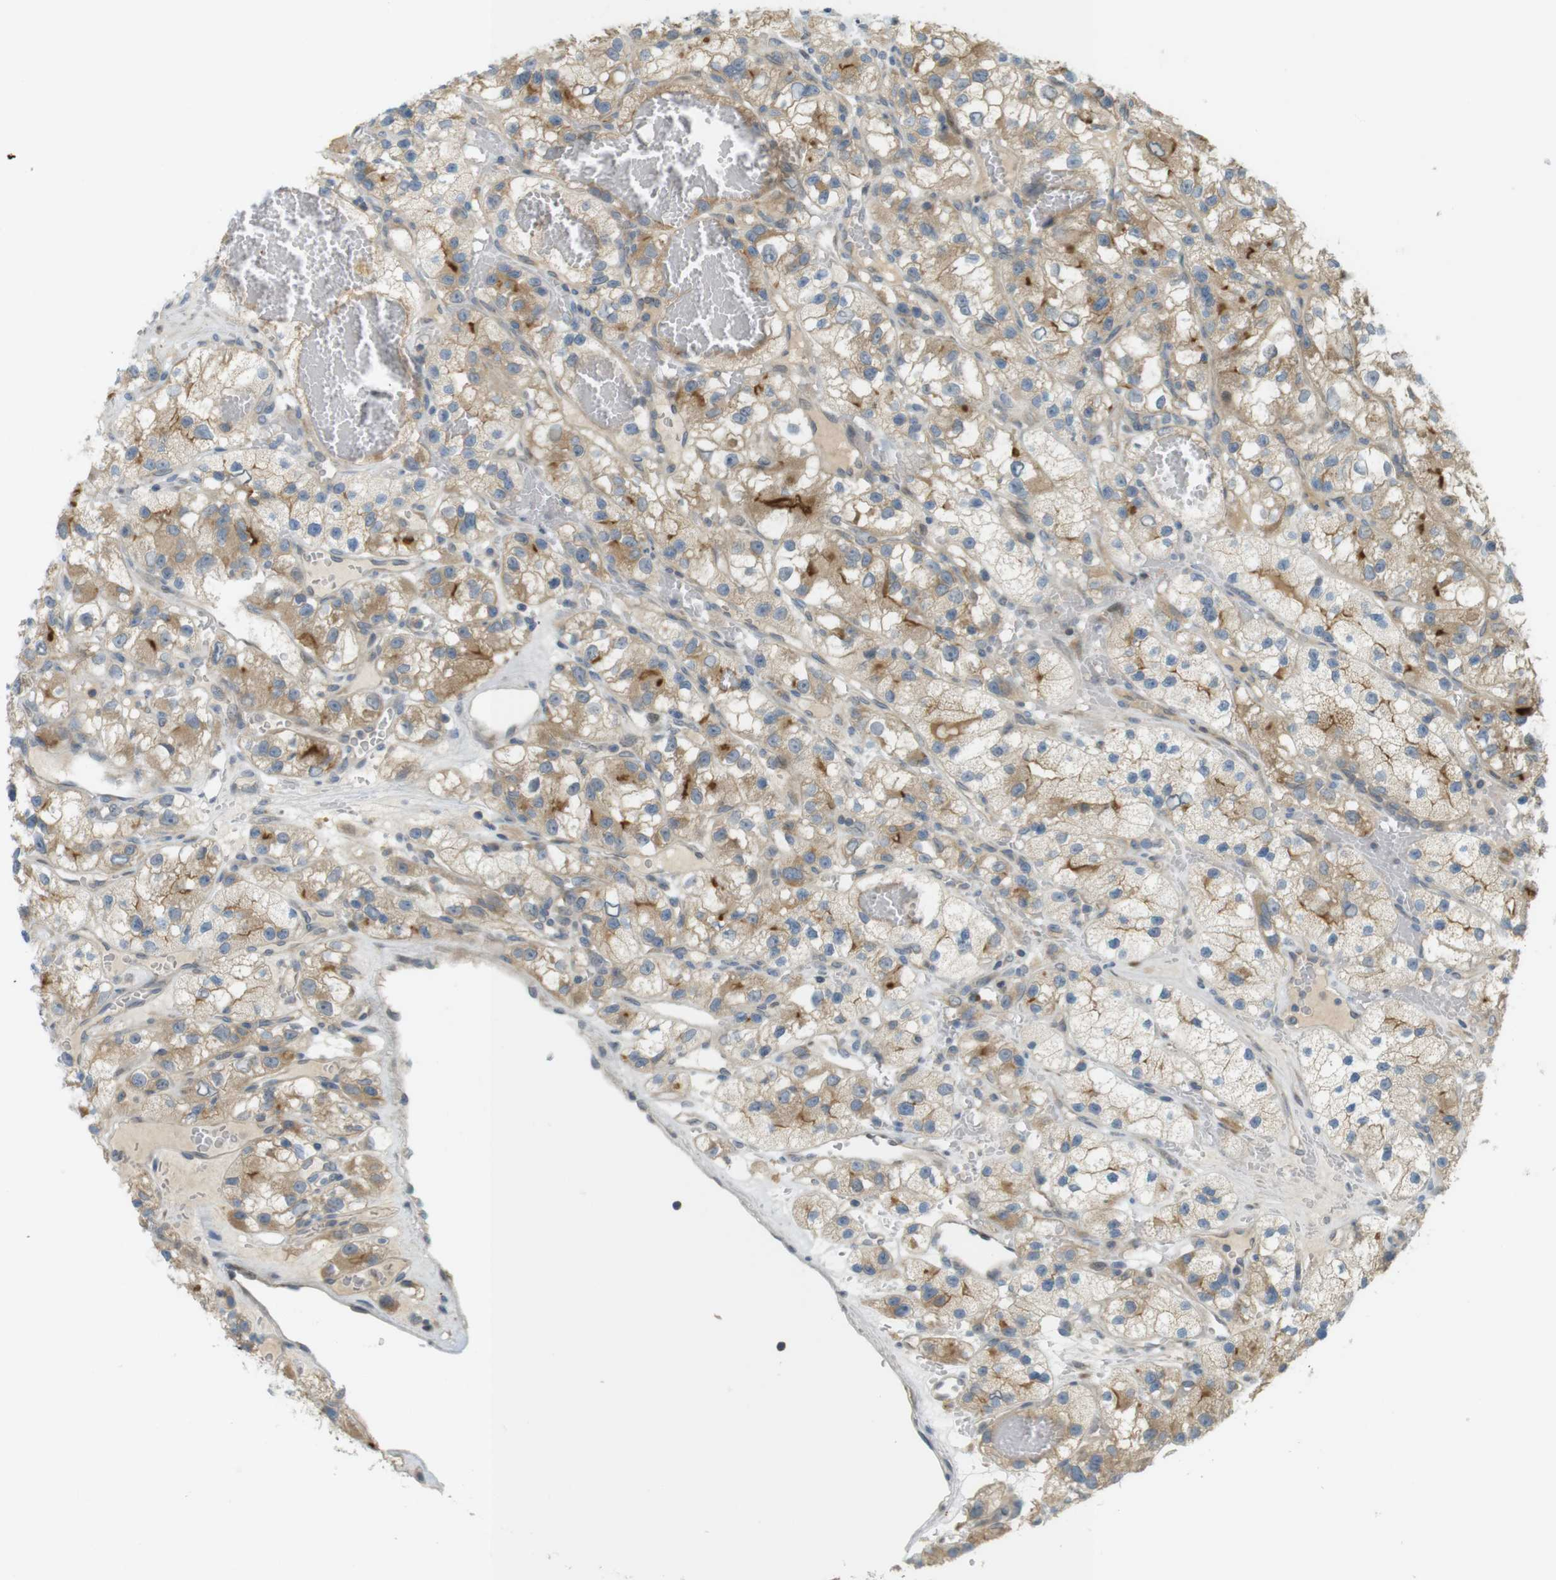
{"staining": {"intensity": "moderate", "quantity": "25%-75%", "location": "cytoplasmic/membranous"}, "tissue": "renal cancer", "cell_type": "Tumor cells", "image_type": "cancer", "snomed": [{"axis": "morphology", "description": "Adenocarcinoma, NOS"}, {"axis": "topography", "description": "Kidney"}], "caption": "Immunohistochemistry of renal cancer (adenocarcinoma) reveals medium levels of moderate cytoplasmic/membranous positivity in approximately 25%-75% of tumor cells. Using DAB (3,3'-diaminobenzidine) (brown) and hematoxylin (blue) stains, captured at high magnification using brightfield microscopy.", "gene": "CLRN3", "patient": {"sex": "female", "age": 57}}